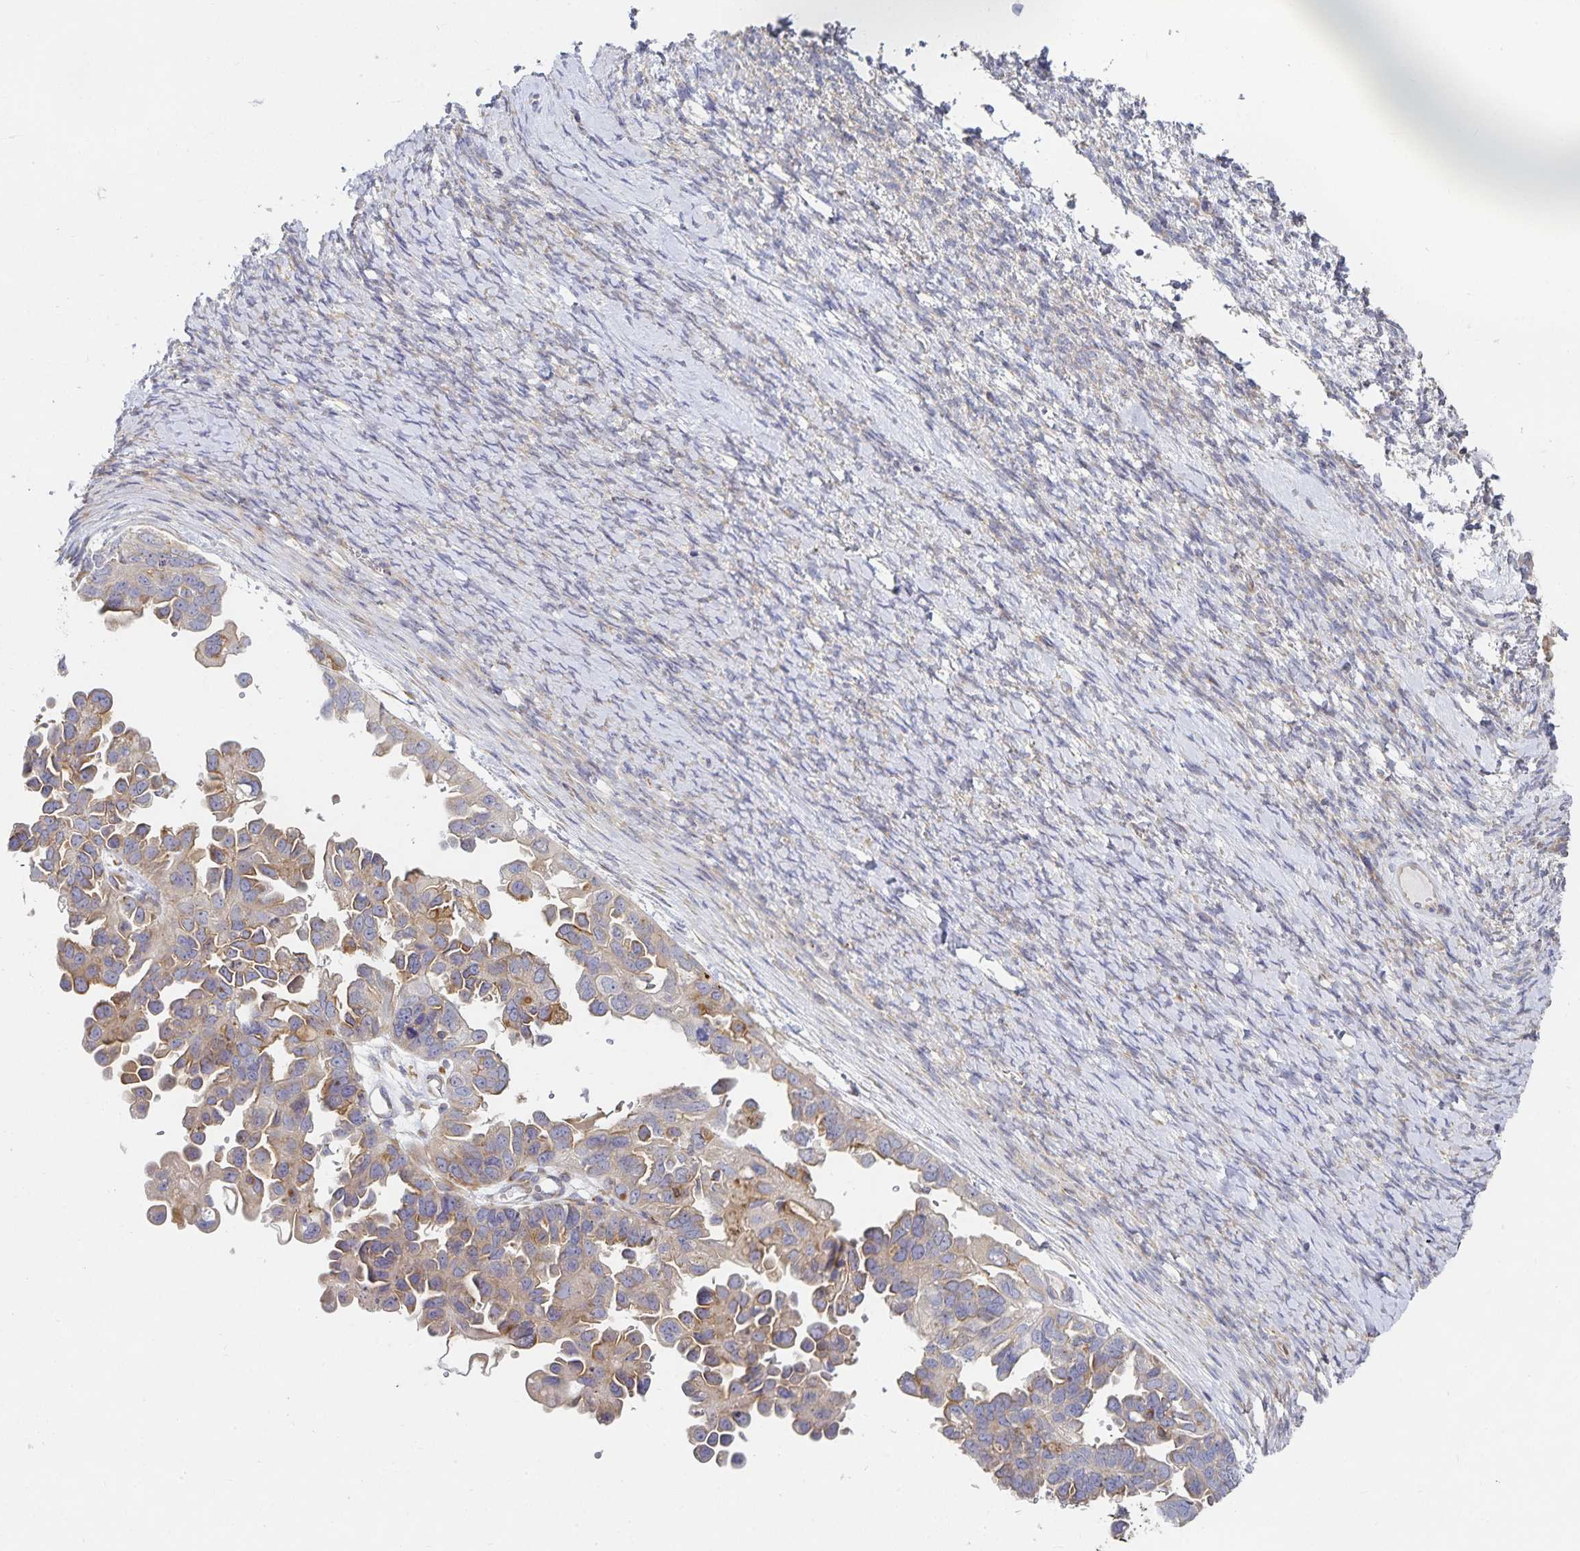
{"staining": {"intensity": "weak", "quantity": "<25%", "location": "cytoplasmic/membranous"}, "tissue": "ovarian cancer", "cell_type": "Tumor cells", "image_type": "cancer", "snomed": [{"axis": "morphology", "description": "Cystadenocarcinoma, serous, NOS"}, {"axis": "topography", "description": "Ovary"}], "caption": "DAB (3,3'-diaminobenzidine) immunohistochemical staining of ovarian cancer (serous cystadenocarcinoma) shows no significant expression in tumor cells. (DAB (3,3'-diaminobenzidine) immunohistochemistry, high magnification).", "gene": "NOMO1", "patient": {"sex": "female", "age": 53}}